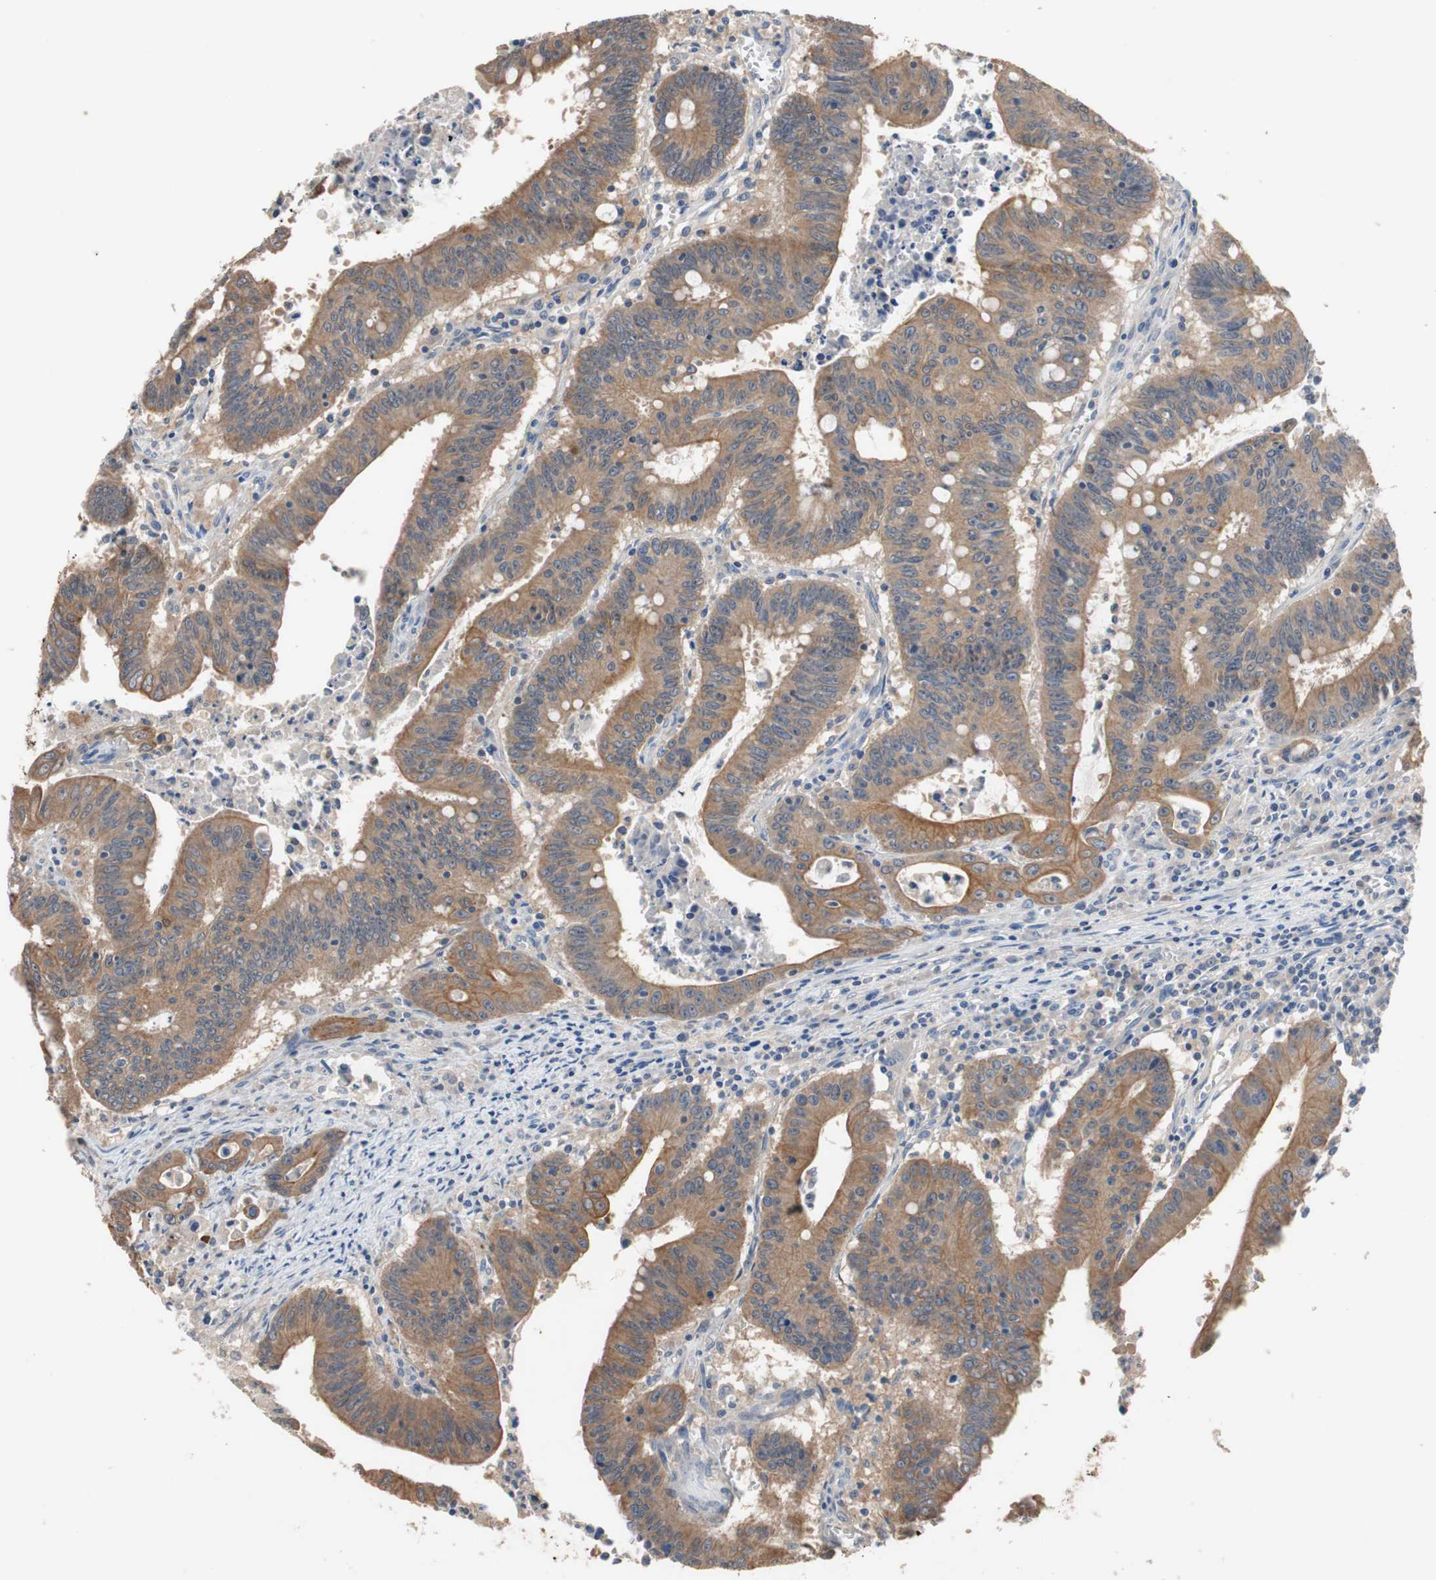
{"staining": {"intensity": "moderate", "quantity": ">75%", "location": "cytoplasmic/membranous"}, "tissue": "colorectal cancer", "cell_type": "Tumor cells", "image_type": "cancer", "snomed": [{"axis": "morphology", "description": "Adenocarcinoma, NOS"}, {"axis": "topography", "description": "Colon"}], "caption": "This photomicrograph displays immunohistochemistry (IHC) staining of colorectal adenocarcinoma, with medium moderate cytoplasmic/membranous positivity in about >75% of tumor cells.", "gene": "ADAP1", "patient": {"sex": "male", "age": 45}}